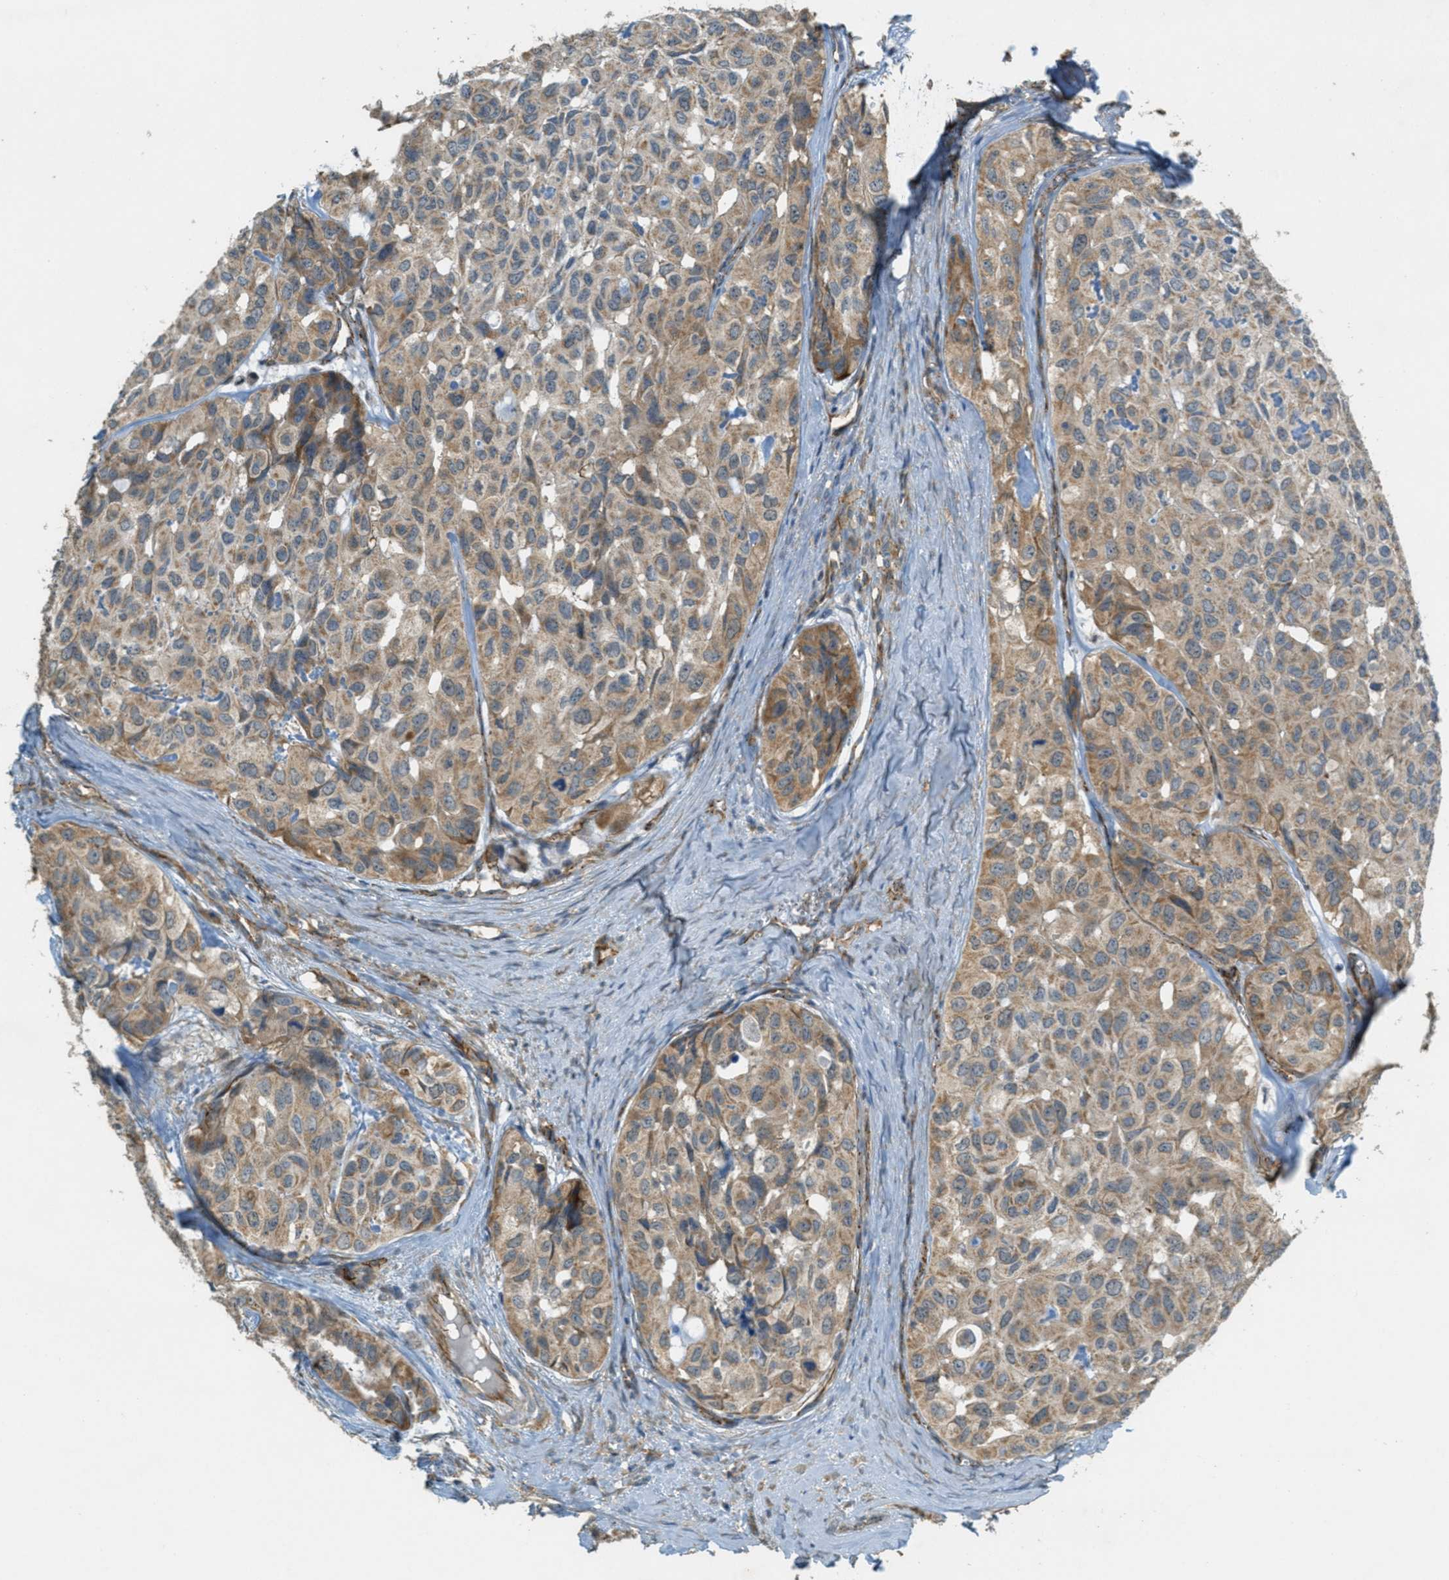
{"staining": {"intensity": "moderate", "quantity": ">75%", "location": "cytoplasmic/membranous"}, "tissue": "head and neck cancer", "cell_type": "Tumor cells", "image_type": "cancer", "snomed": [{"axis": "morphology", "description": "Adenocarcinoma, NOS"}, {"axis": "topography", "description": "Salivary gland, NOS"}, {"axis": "topography", "description": "Head-Neck"}], "caption": "Head and neck cancer (adenocarcinoma) tissue exhibits moderate cytoplasmic/membranous positivity in approximately >75% of tumor cells", "gene": "JCAD", "patient": {"sex": "female", "age": 76}}